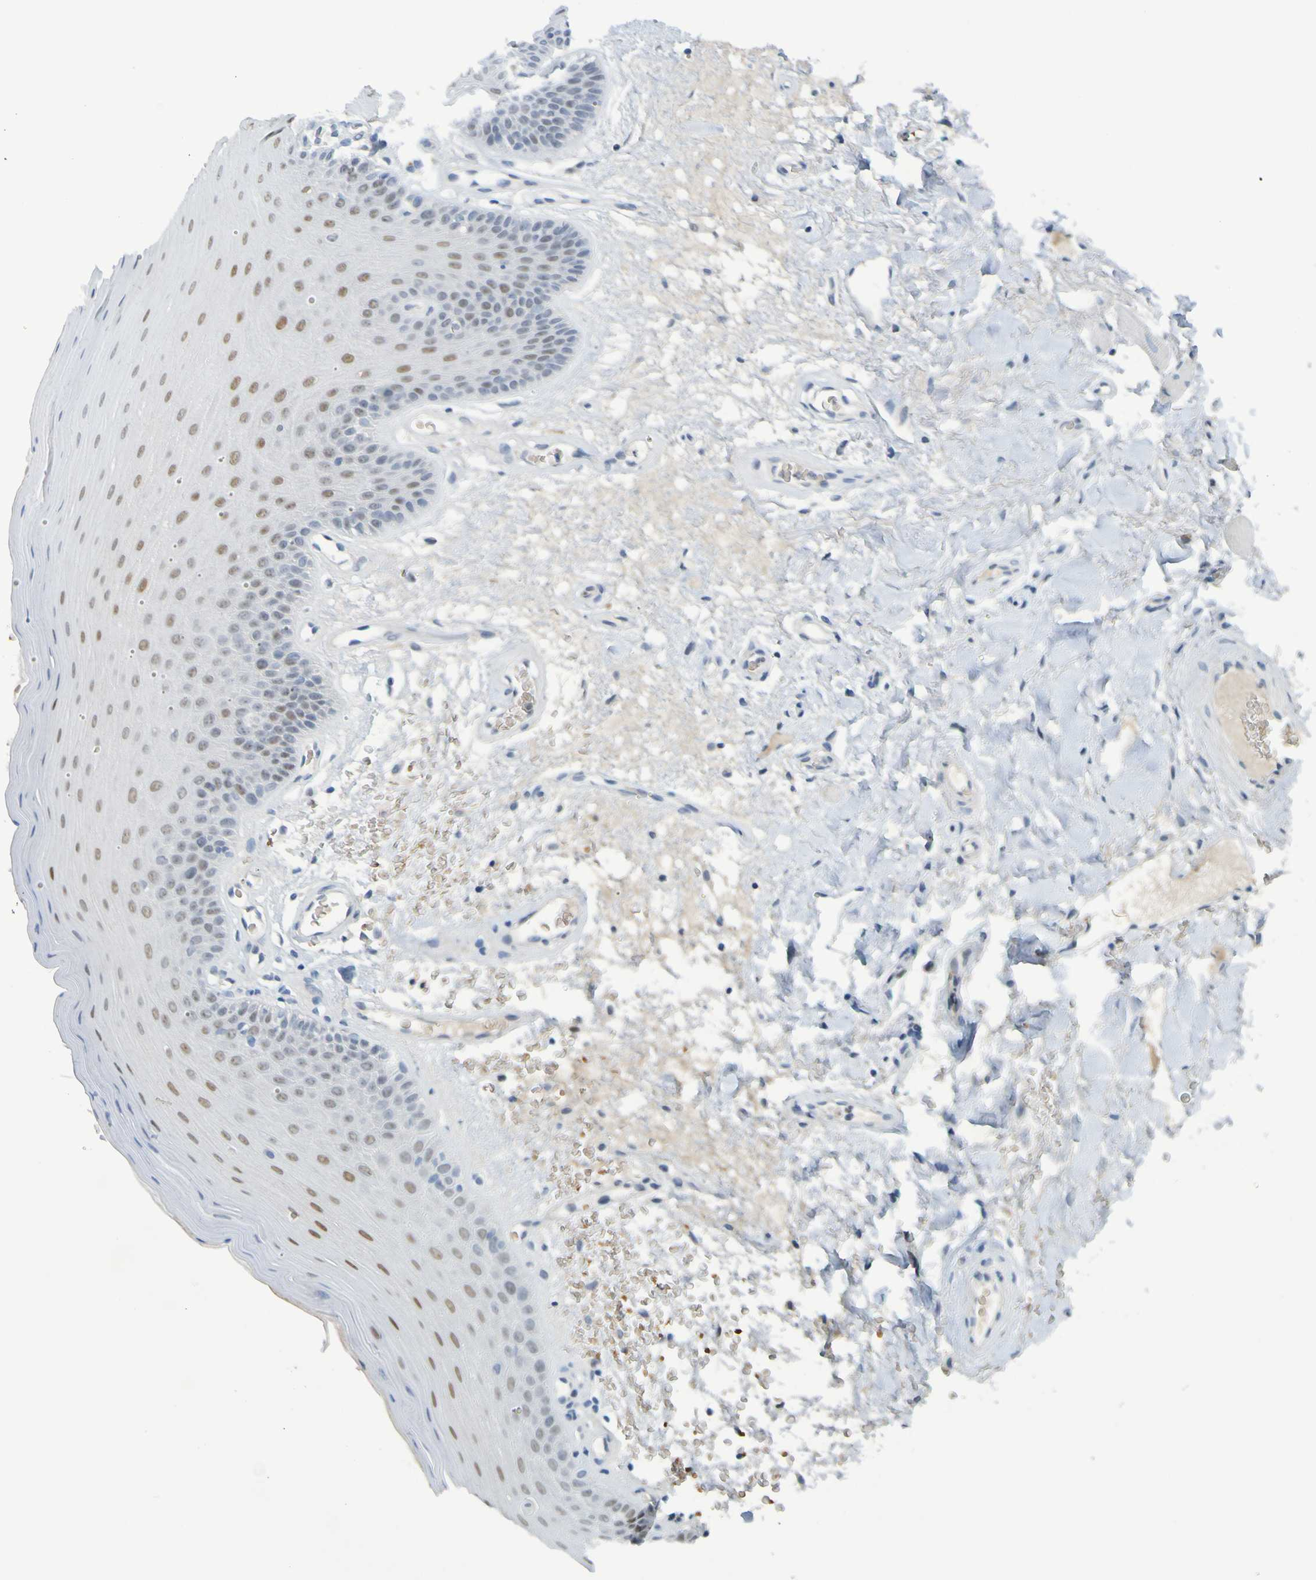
{"staining": {"intensity": "moderate", "quantity": "25%-75%", "location": "nuclear"}, "tissue": "oral mucosa", "cell_type": "Squamous epithelial cells", "image_type": "normal", "snomed": [{"axis": "morphology", "description": "Normal tissue, NOS"}, {"axis": "morphology", "description": "Squamous cell carcinoma, NOS"}, {"axis": "topography", "description": "Skeletal muscle"}, {"axis": "topography", "description": "Adipose tissue"}, {"axis": "topography", "description": "Vascular tissue"}, {"axis": "topography", "description": "Oral tissue"}, {"axis": "topography", "description": "Peripheral nerve tissue"}, {"axis": "topography", "description": "Head-Neck"}], "caption": "Immunohistochemistry micrograph of benign oral mucosa: human oral mucosa stained using immunohistochemistry (IHC) shows medium levels of moderate protein expression localized specifically in the nuclear of squamous epithelial cells, appearing as a nuclear brown color.", "gene": "USP36", "patient": {"sex": "male", "age": 71}}